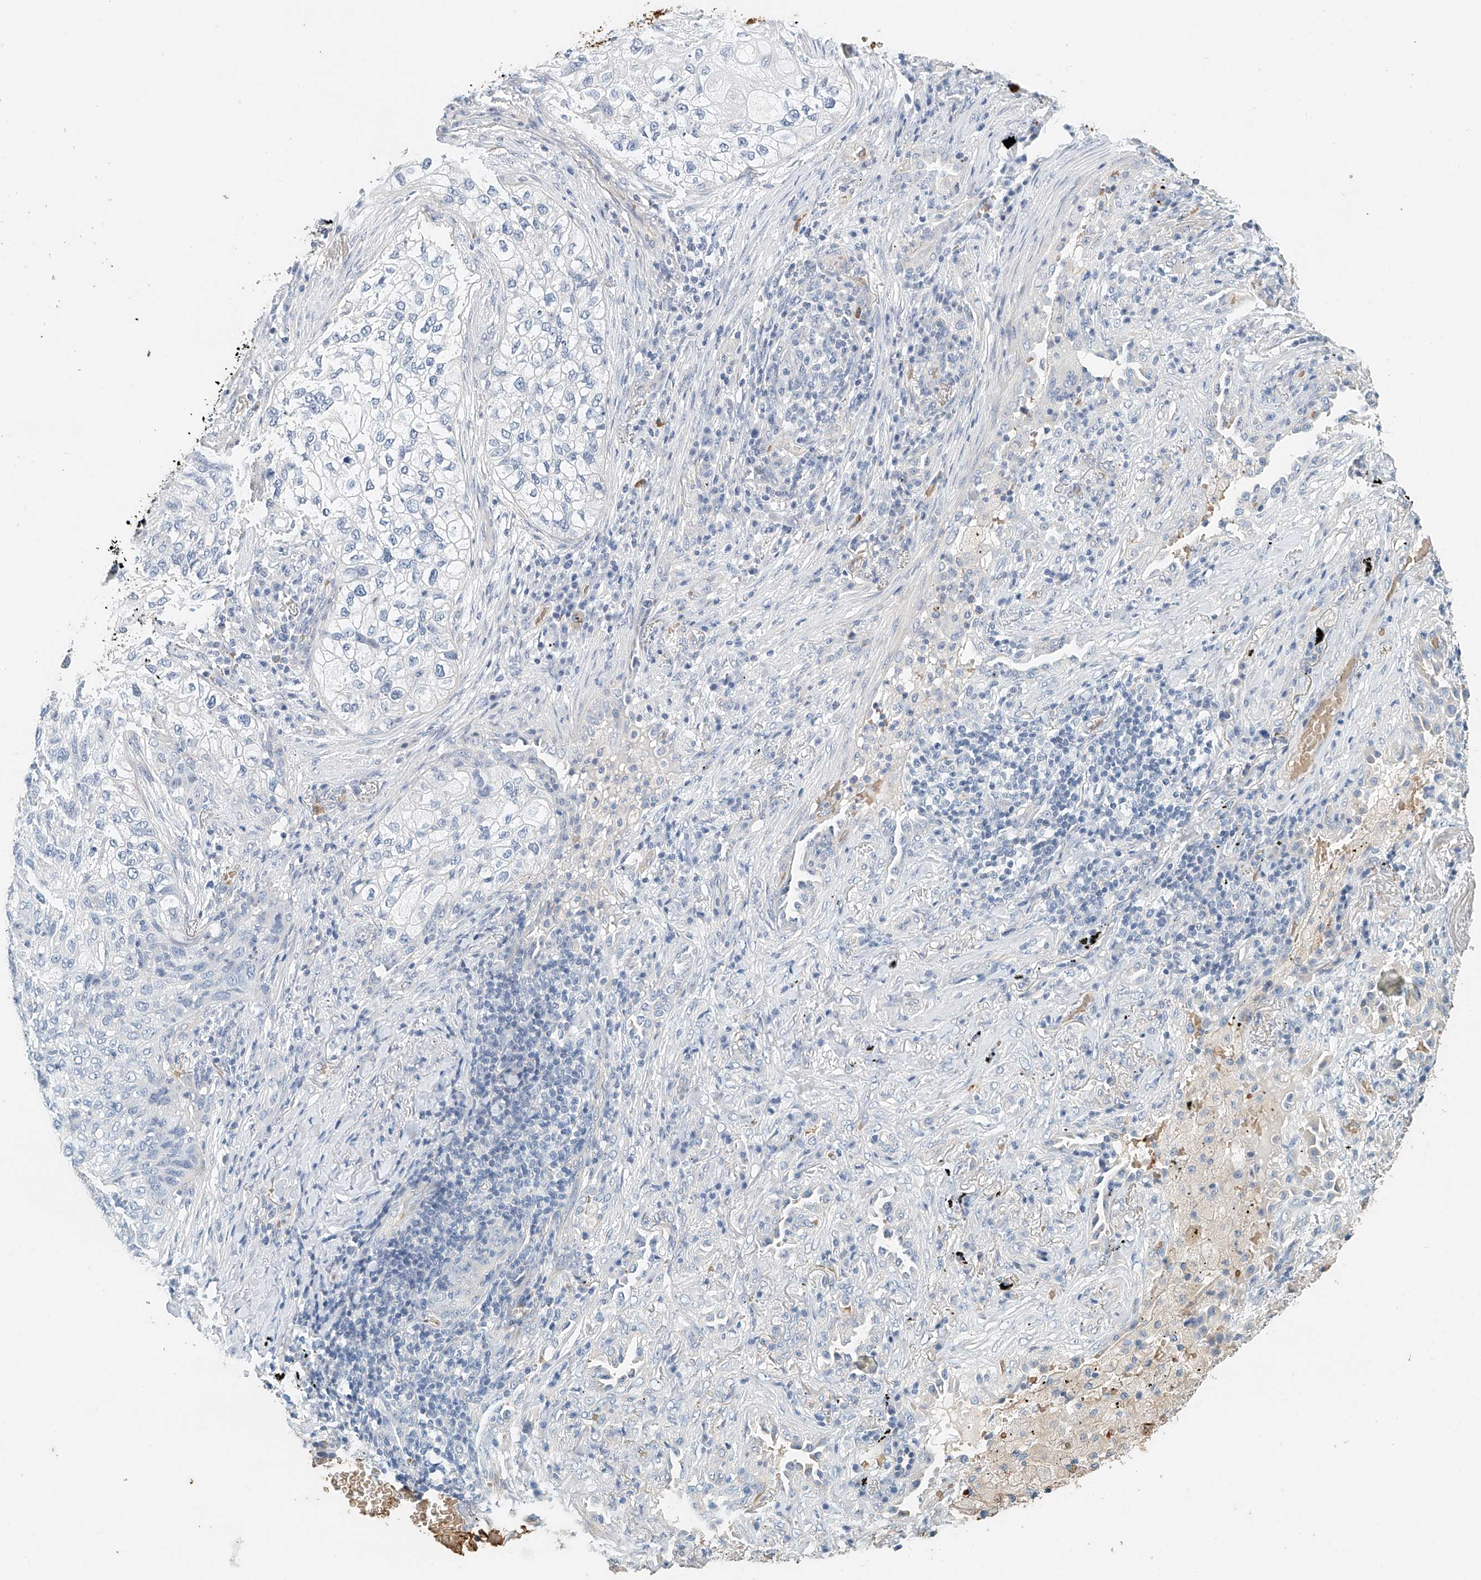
{"staining": {"intensity": "negative", "quantity": "none", "location": "none"}, "tissue": "lung cancer", "cell_type": "Tumor cells", "image_type": "cancer", "snomed": [{"axis": "morphology", "description": "Squamous cell carcinoma, NOS"}, {"axis": "topography", "description": "Lung"}], "caption": "Immunohistochemistry photomicrograph of neoplastic tissue: lung squamous cell carcinoma stained with DAB (3,3'-diaminobenzidine) reveals no significant protein staining in tumor cells.", "gene": "RCAN3", "patient": {"sex": "female", "age": 63}}